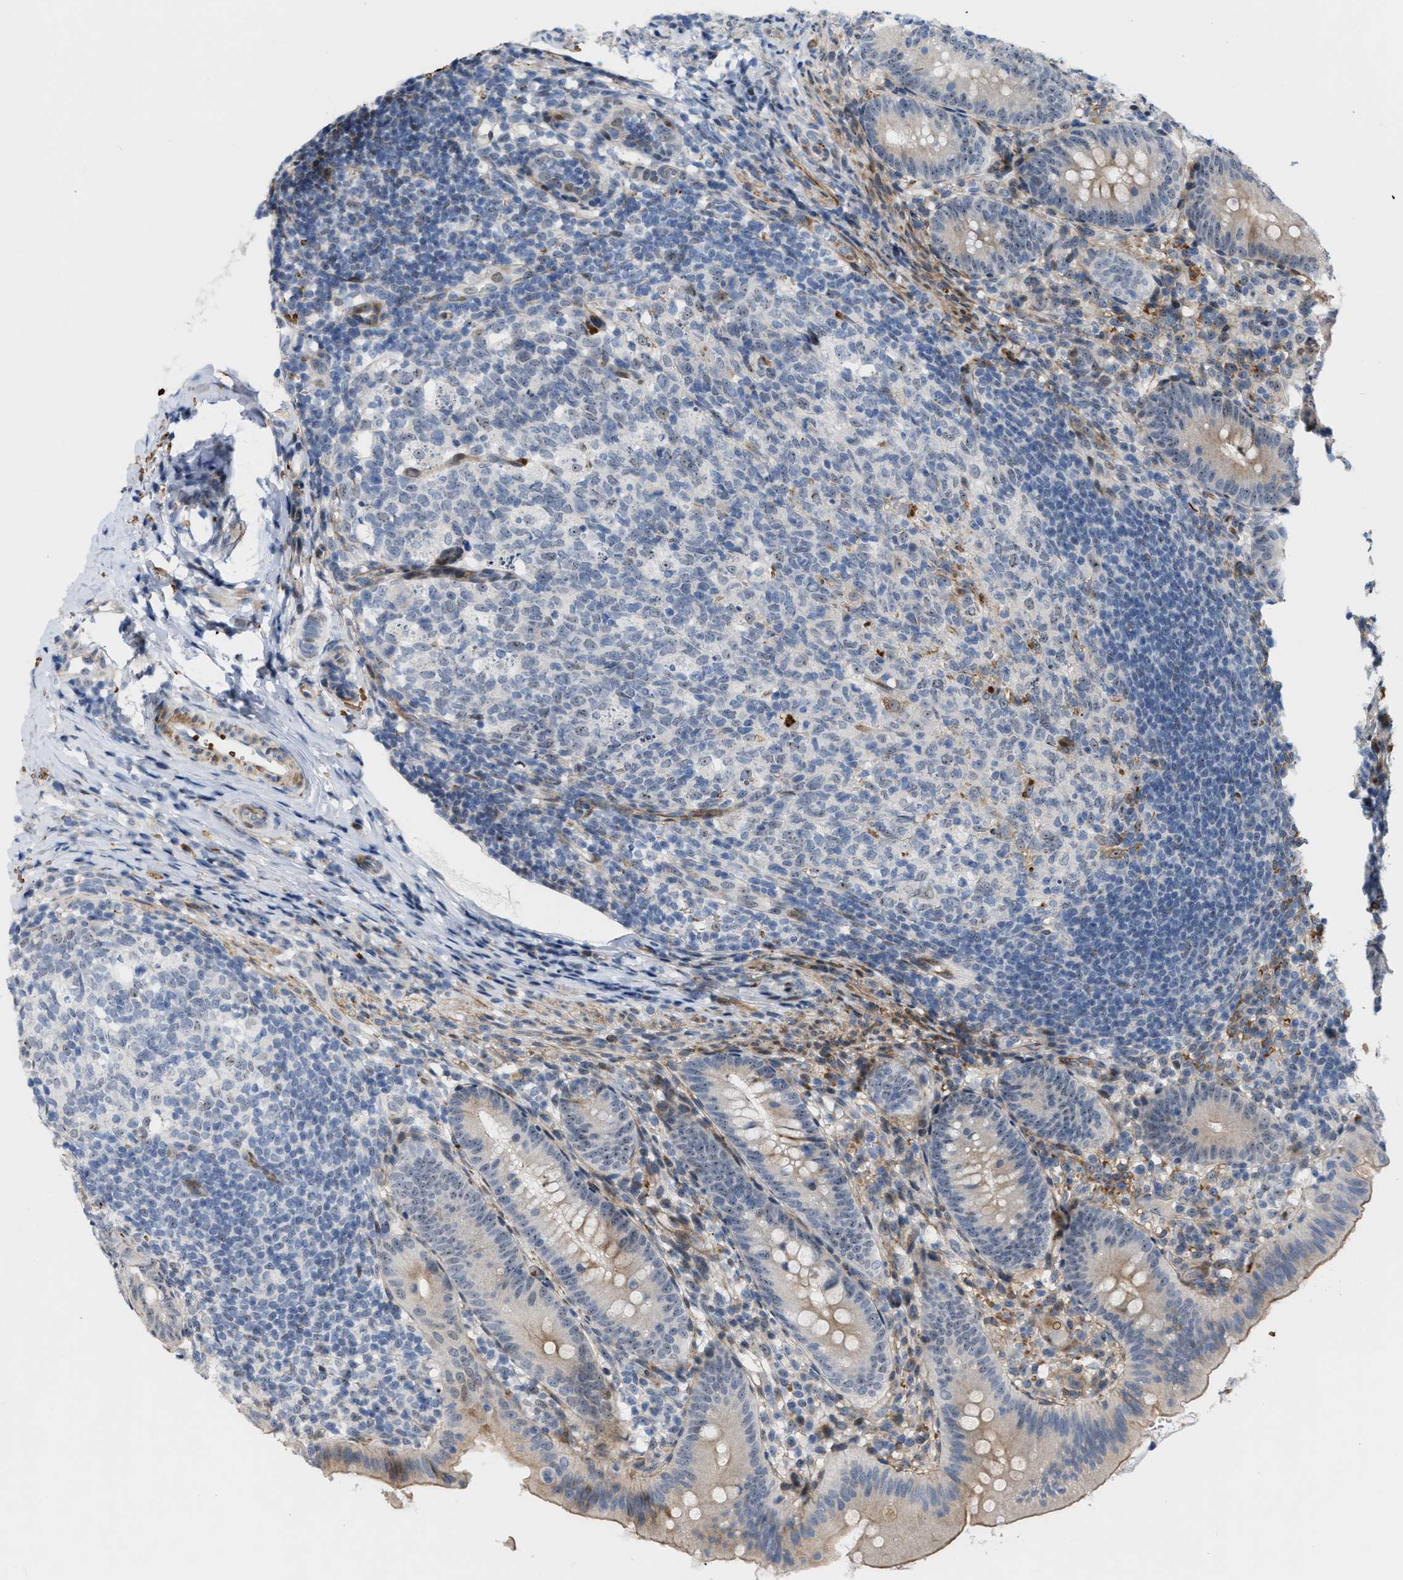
{"staining": {"intensity": "moderate", "quantity": "<25%", "location": "cytoplasmic/membranous,nuclear"}, "tissue": "appendix", "cell_type": "Glandular cells", "image_type": "normal", "snomed": [{"axis": "morphology", "description": "Normal tissue, NOS"}, {"axis": "topography", "description": "Appendix"}], "caption": "DAB immunohistochemical staining of benign human appendix displays moderate cytoplasmic/membranous,nuclear protein positivity in about <25% of glandular cells.", "gene": "POLR1F", "patient": {"sex": "male", "age": 1}}